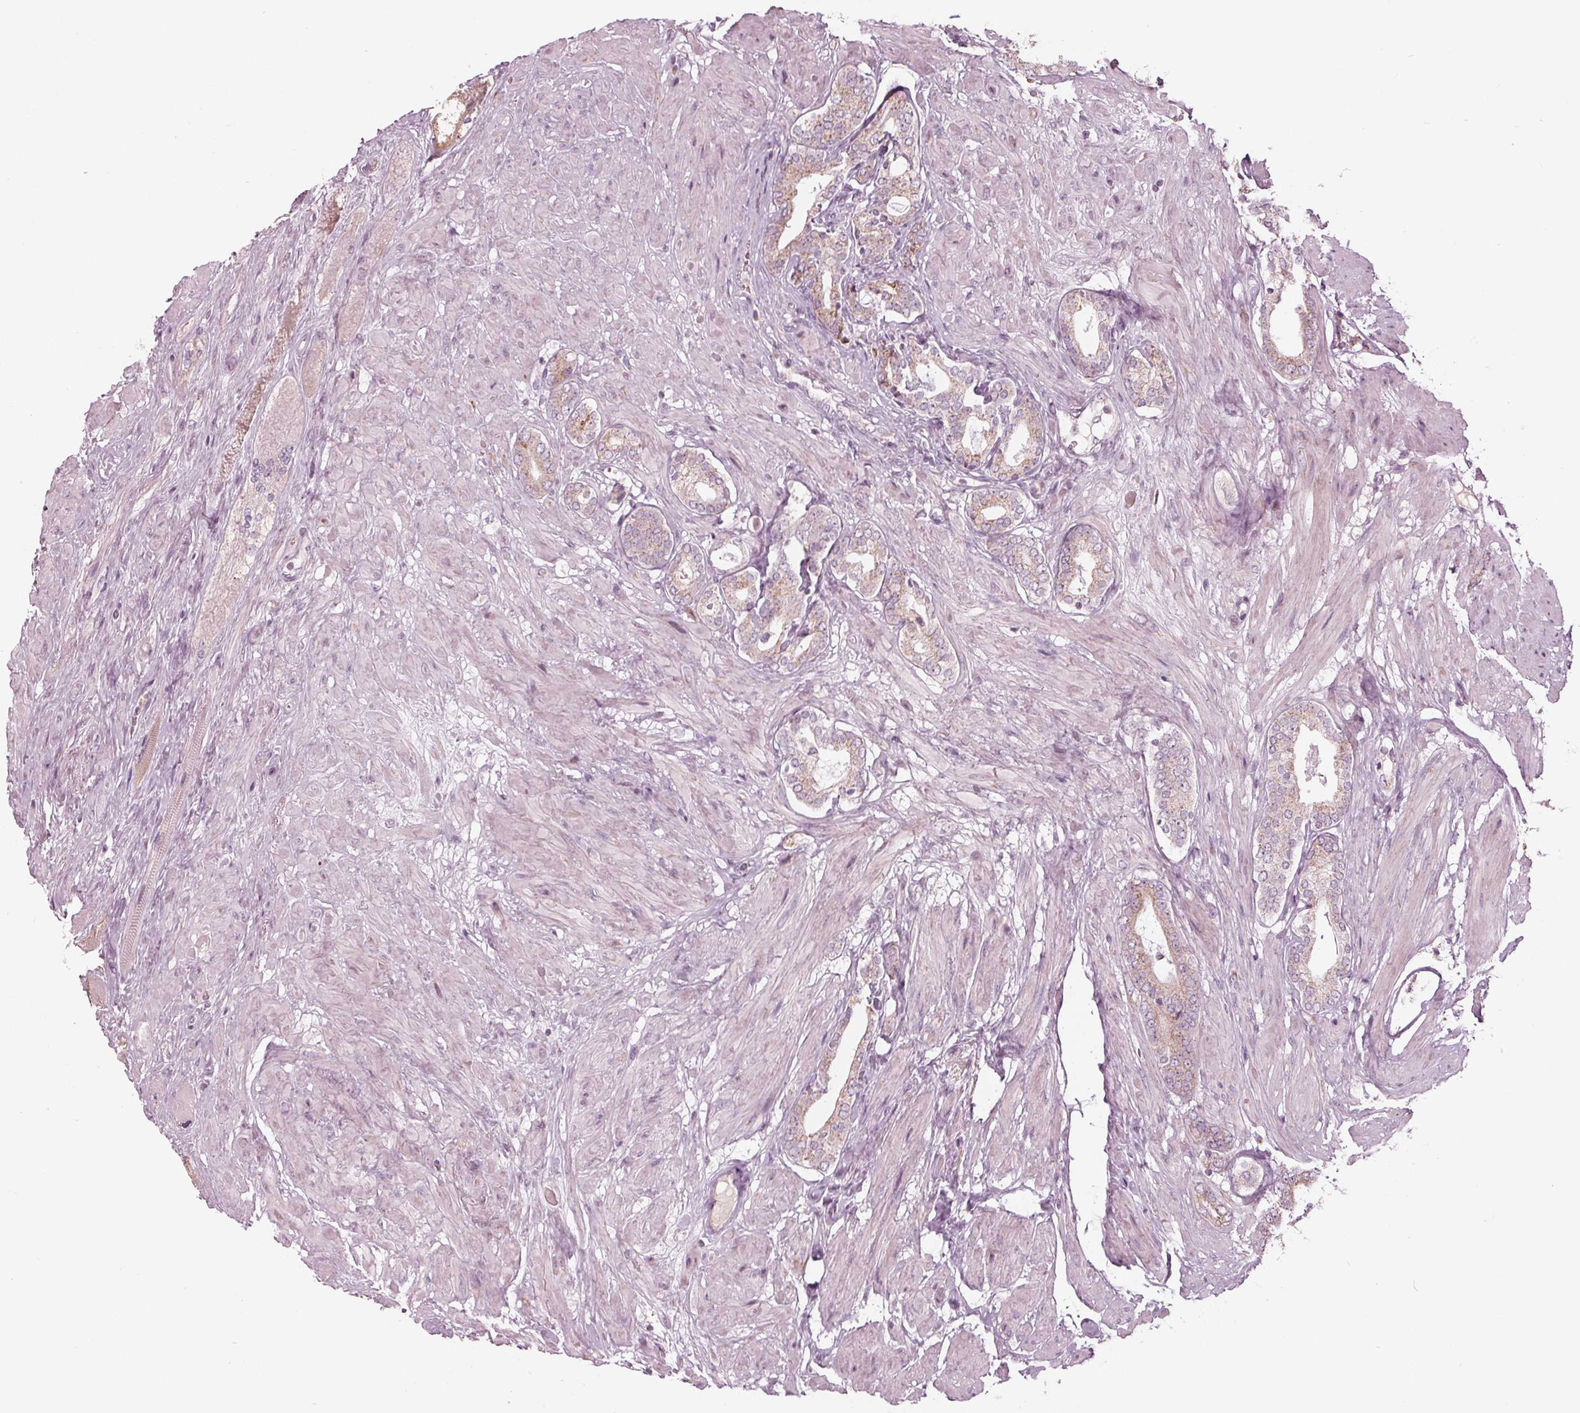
{"staining": {"intensity": "weak", "quantity": ">75%", "location": "cytoplasmic/membranous"}, "tissue": "prostate cancer", "cell_type": "Tumor cells", "image_type": "cancer", "snomed": [{"axis": "morphology", "description": "Adenocarcinoma, High grade"}, {"axis": "topography", "description": "Prostate"}], "caption": "Prostate cancer (high-grade adenocarcinoma) was stained to show a protein in brown. There is low levels of weak cytoplasmic/membranous positivity in approximately >75% of tumor cells.", "gene": "CLN6", "patient": {"sex": "male", "age": 56}}